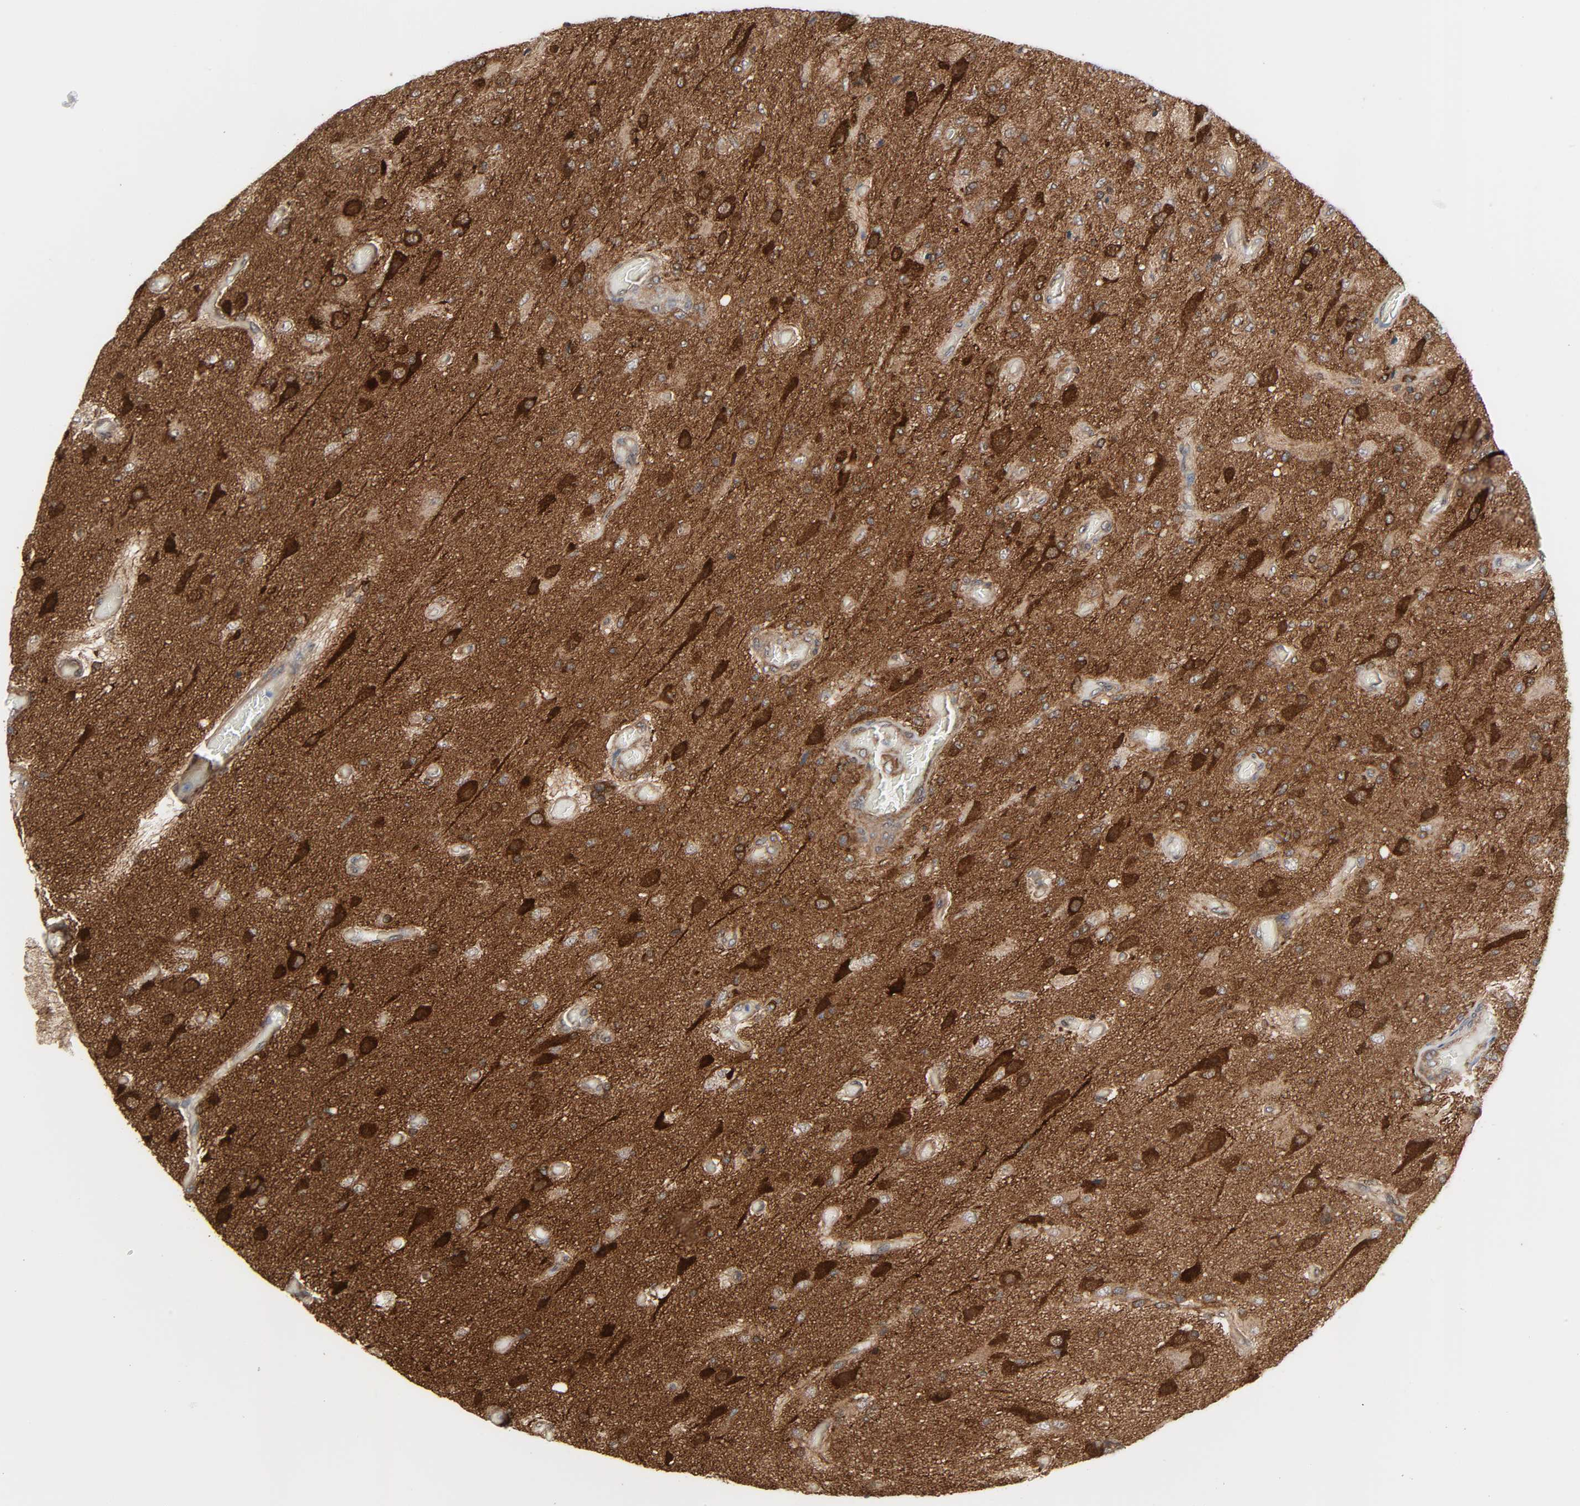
{"staining": {"intensity": "strong", "quantity": ">75%", "location": "cytoplasmic/membranous"}, "tissue": "glioma", "cell_type": "Tumor cells", "image_type": "cancer", "snomed": [{"axis": "morphology", "description": "Normal tissue, NOS"}, {"axis": "morphology", "description": "Glioma, malignant, High grade"}, {"axis": "topography", "description": "Cerebral cortex"}], "caption": "A photomicrograph showing strong cytoplasmic/membranous staining in about >75% of tumor cells in malignant high-grade glioma, as visualized by brown immunohistochemical staining.", "gene": "GSK3A", "patient": {"sex": "male", "age": 77}}